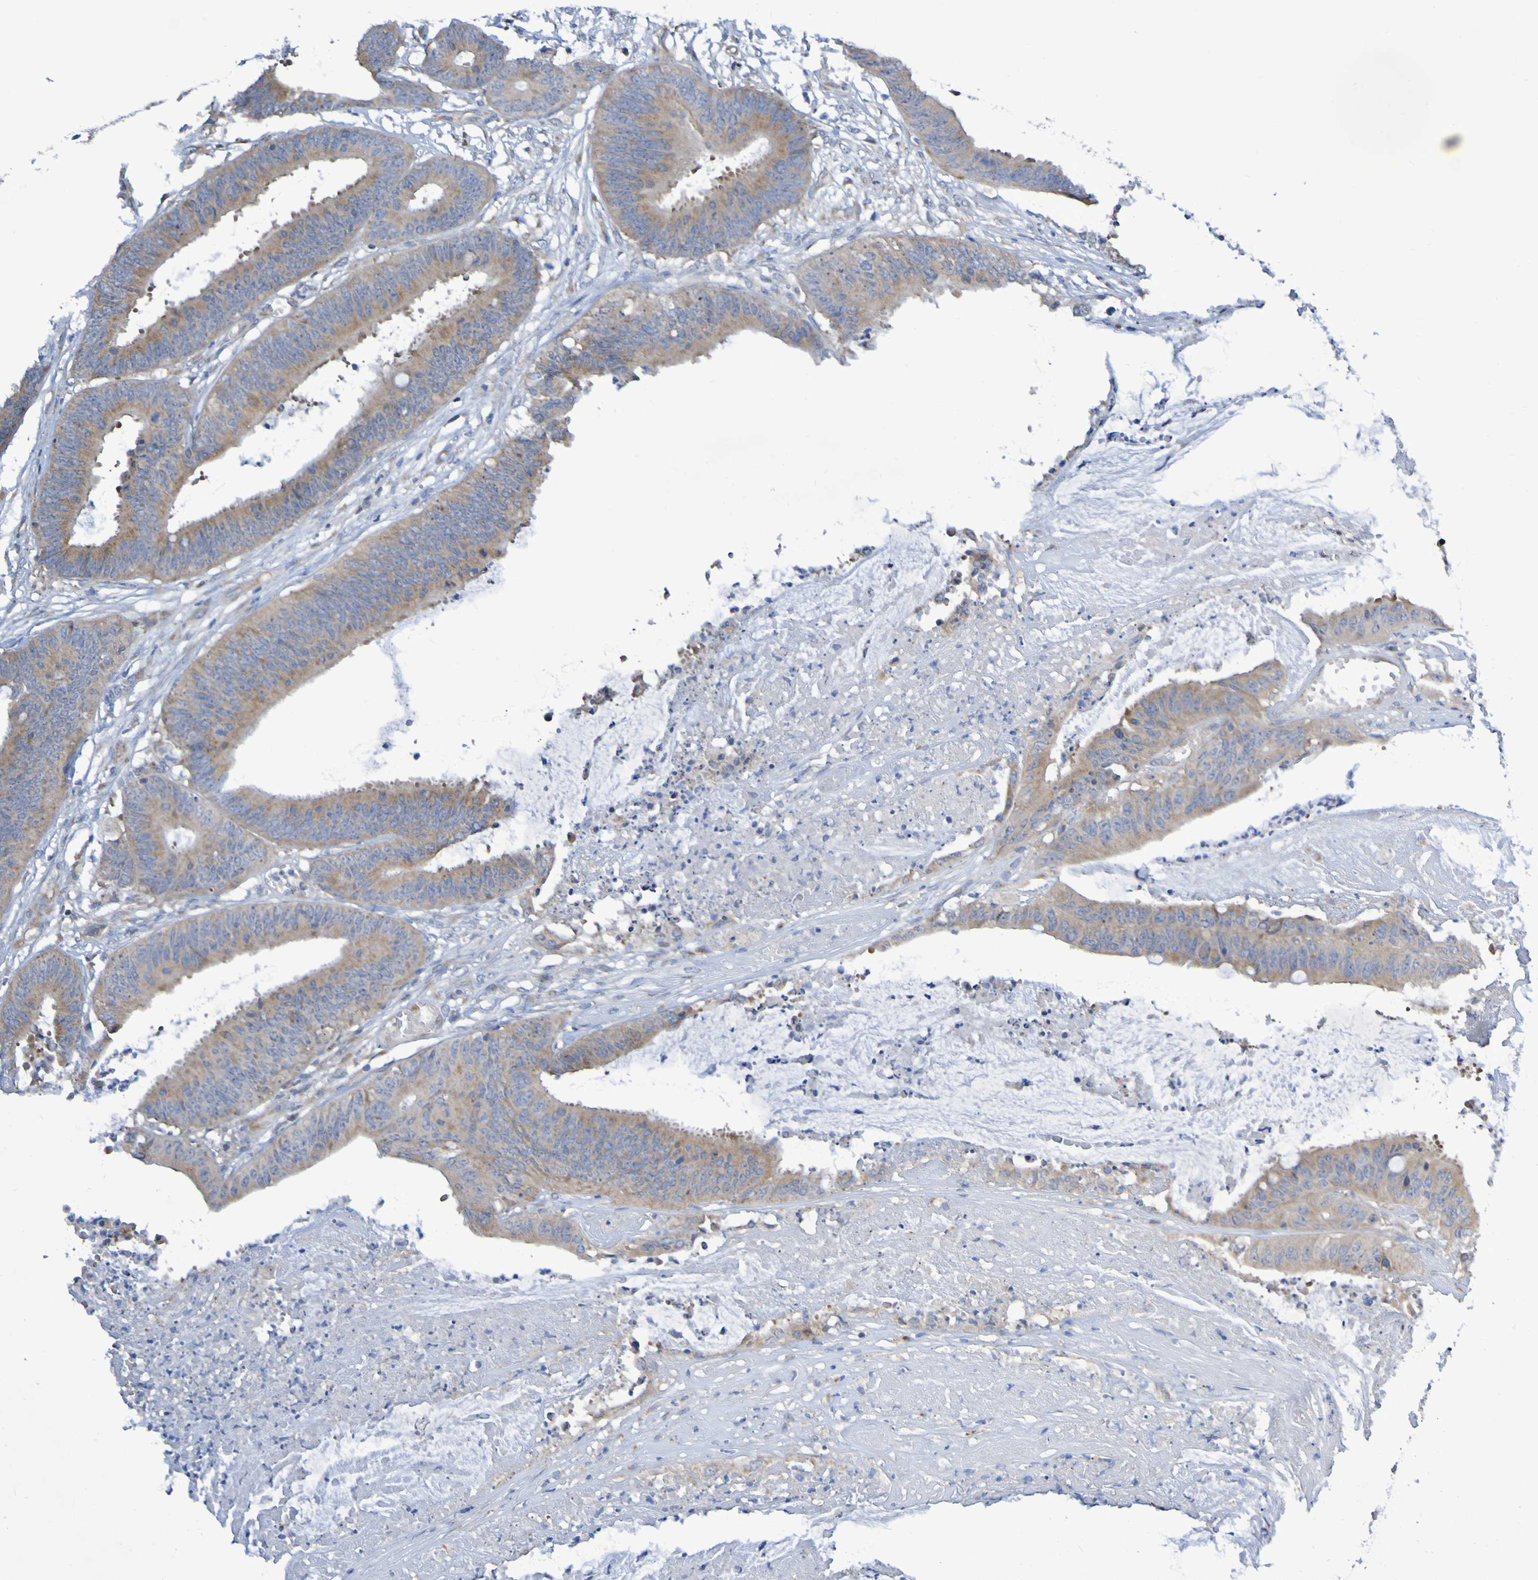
{"staining": {"intensity": "moderate", "quantity": ">75%", "location": "cytoplasmic/membranous"}, "tissue": "colorectal cancer", "cell_type": "Tumor cells", "image_type": "cancer", "snomed": [{"axis": "morphology", "description": "Adenocarcinoma, NOS"}, {"axis": "topography", "description": "Rectum"}], "caption": "Adenocarcinoma (colorectal) stained for a protein reveals moderate cytoplasmic/membranous positivity in tumor cells. The staining is performed using DAB brown chromogen to label protein expression. The nuclei are counter-stained blue using hematoxylin.", "gene": "LMBRD2", "patient": {"sex": "female", "age": 66}}